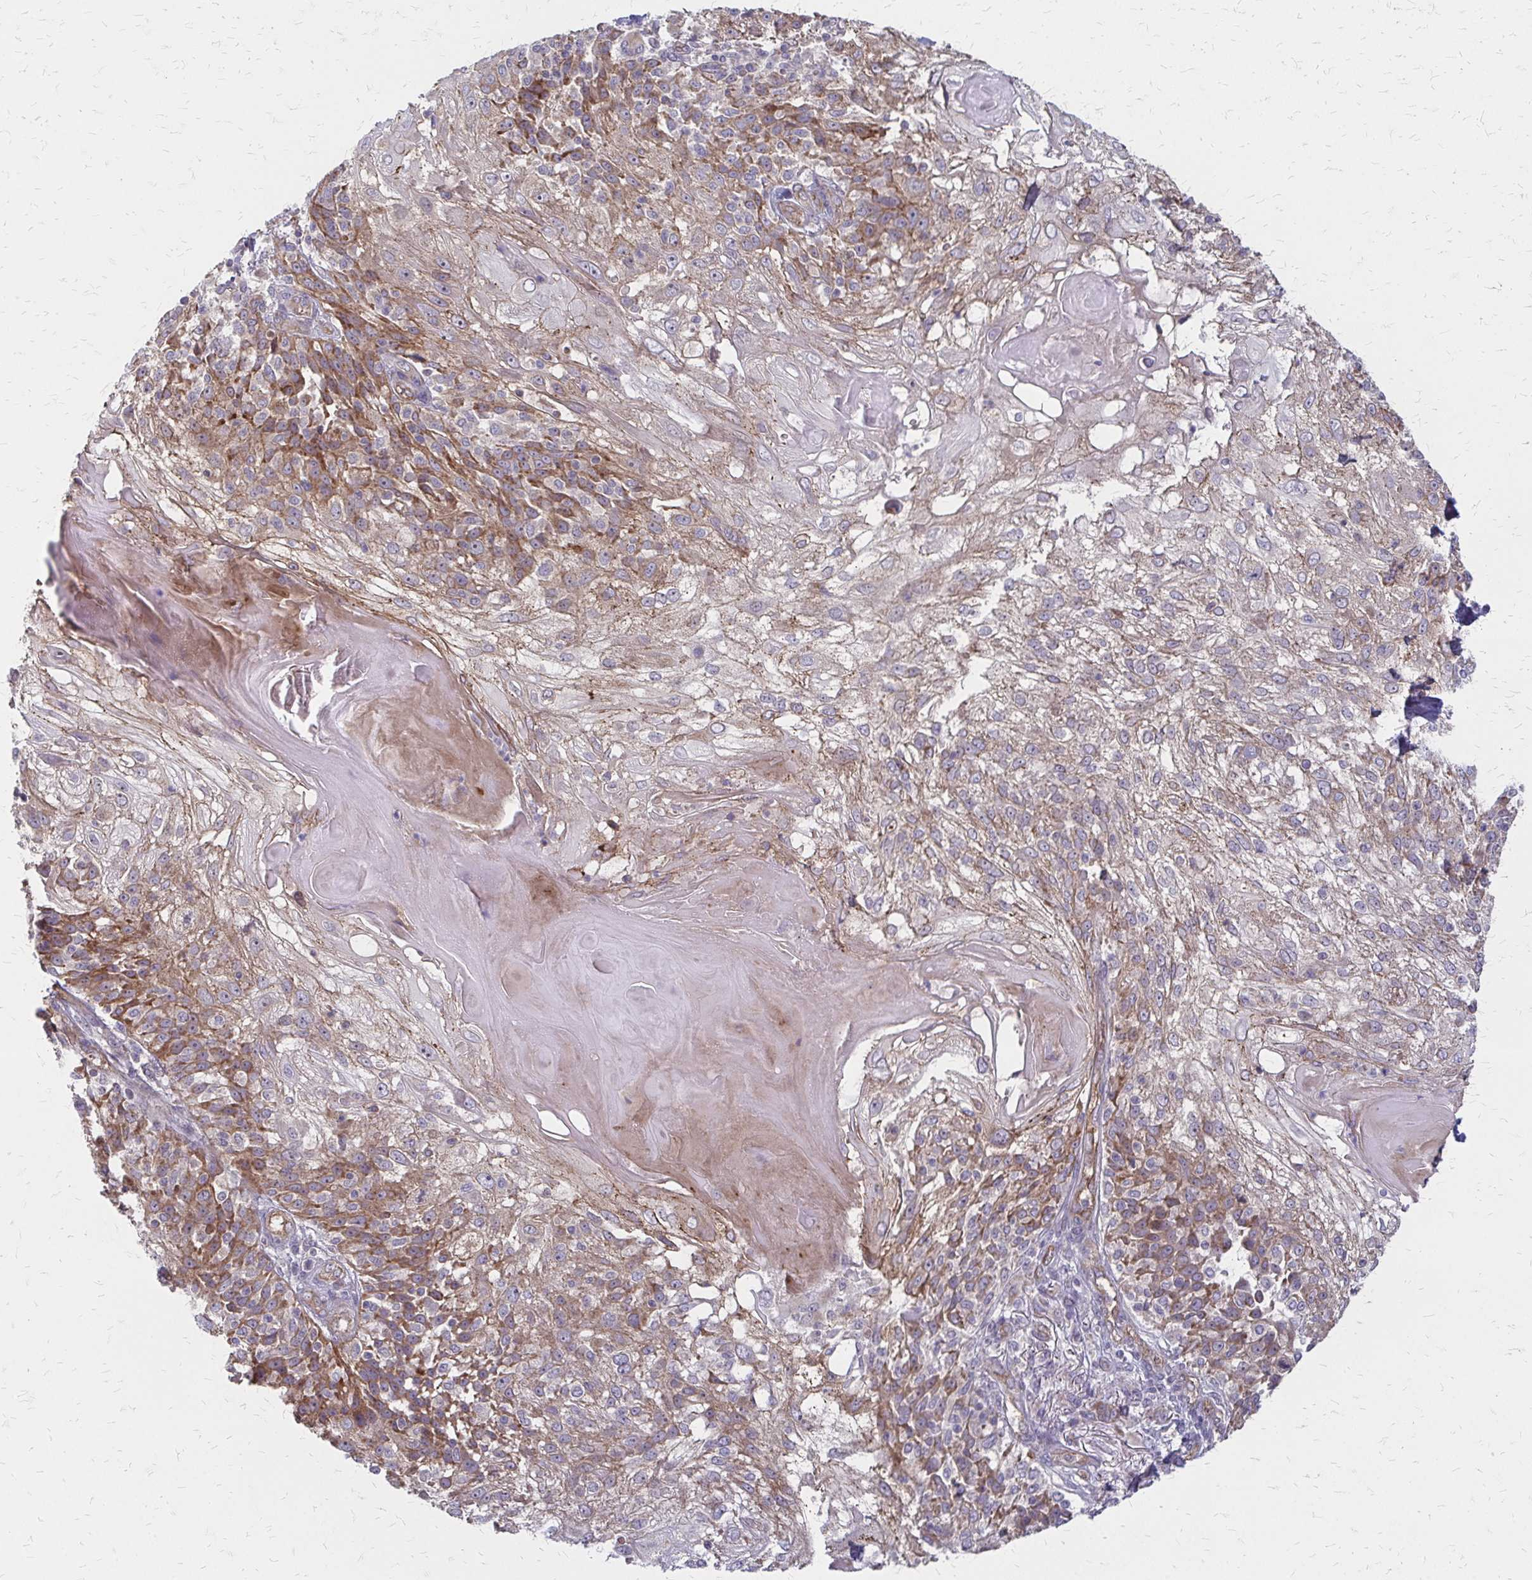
{"staining": {"intensity": "moderate", "quantity": "<25%", "location": "cytoplasmic/membranous"}, "tissue": "skin cancer", "cell_type": "Tumor cells", "image_type": "cancer", "snomed": [{"axis": "morphology", "description": "Normal tissue, NOS"}, {"axis": "morphology", "description": "Squamous cell carcinoma, NOS"}, {"axis": "topography", "description": "Skin"}], "caption": "Protein staining demonstrates moderate cytoplasmic/membranous positivity in about <25% of tumor cells in squamous cell carcinoma (skin).", "gene": "ZNF383", "patient": {"sex": "female", "age": 83}}